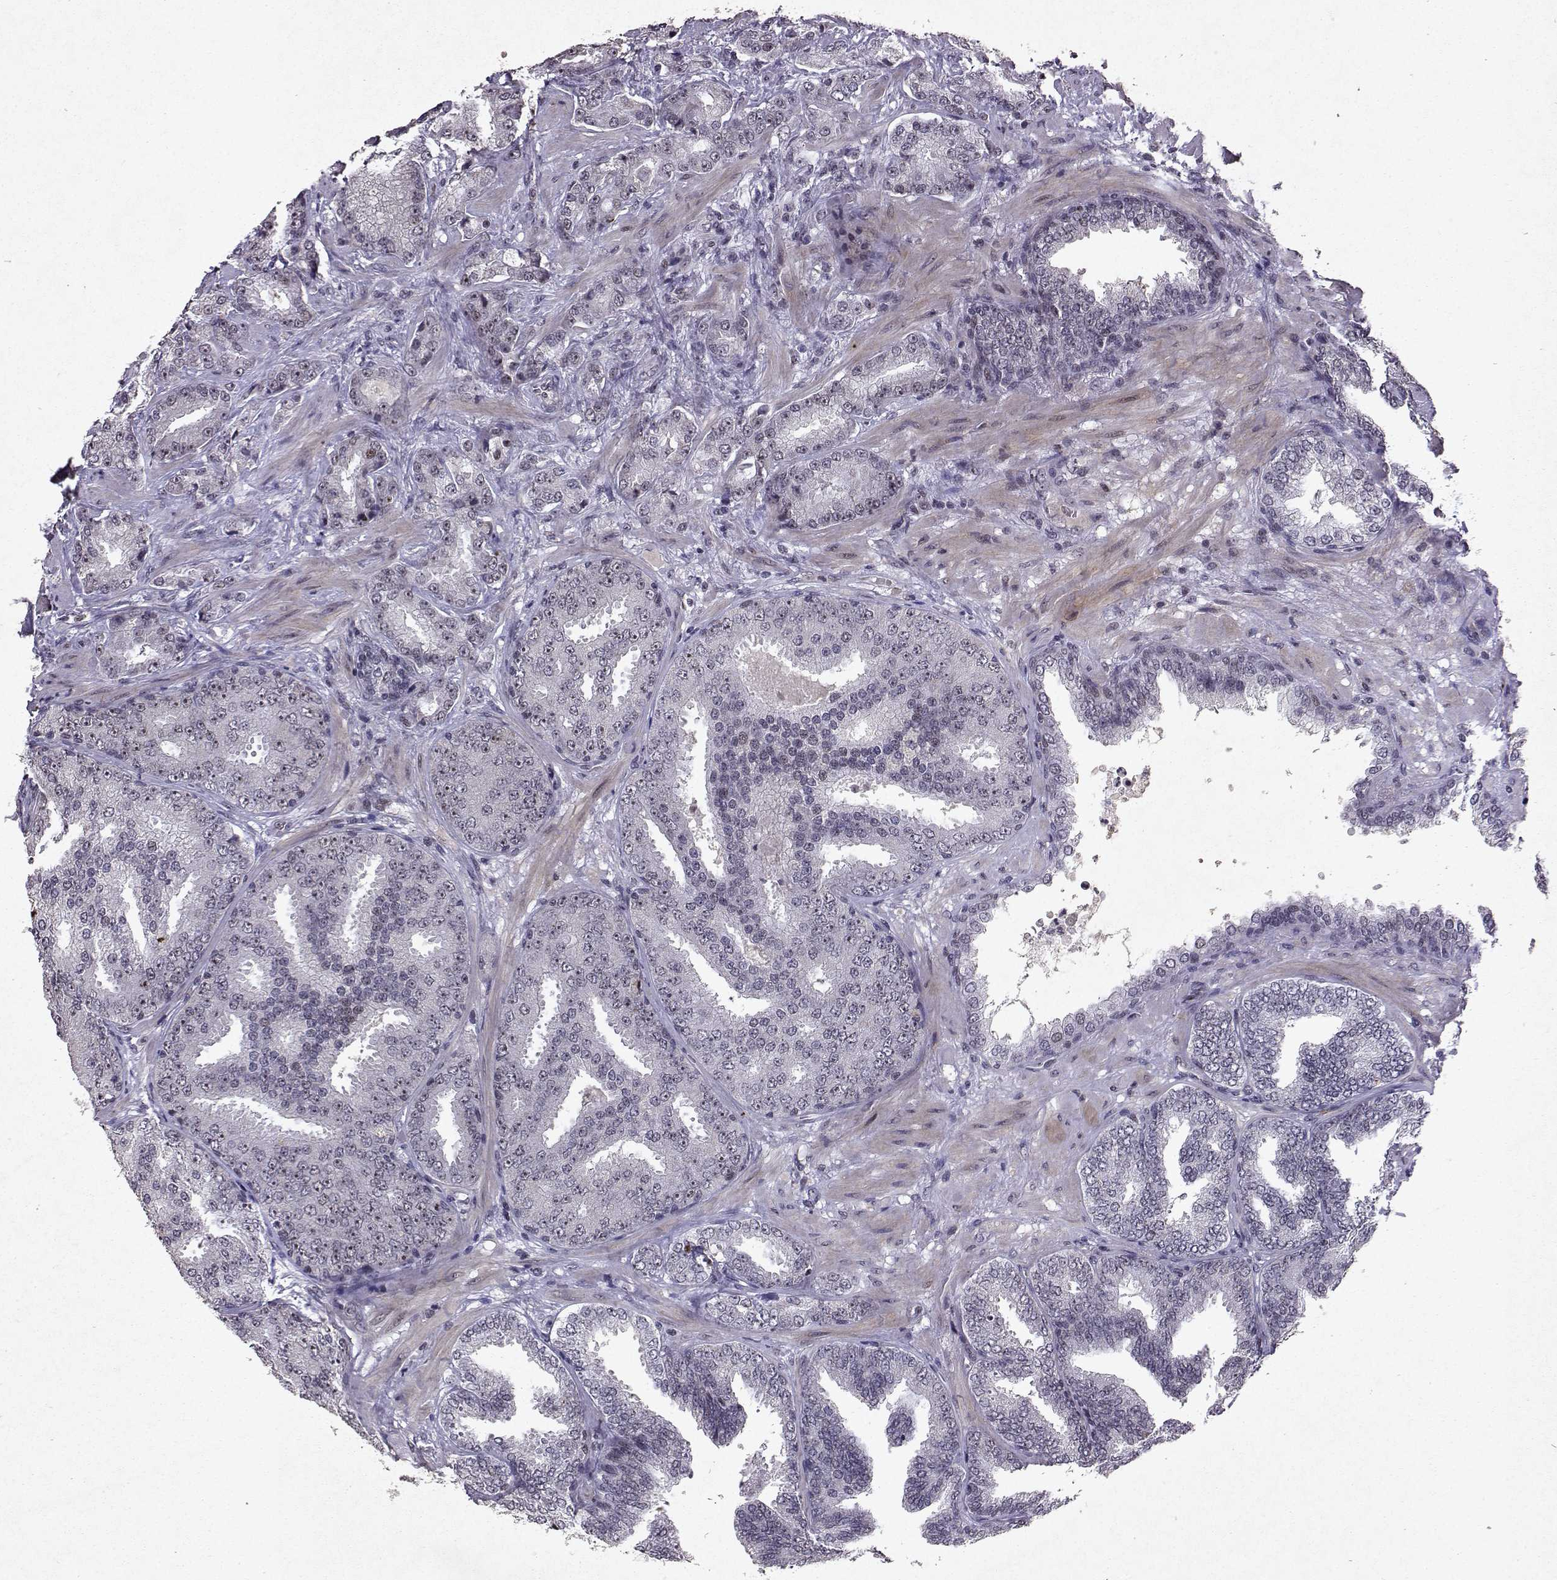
{"staining": {"intensity": "weak", "quantity": "25%-75%", "location": "nuclear"}, "tissue": "prostate cancer", "cell_type": "Tumor cells", "image_type": "cancer", "snomed": [{"axis": "morphology", "description": "Adenocarcinoma, Low grade"}, {"axis": "topography", "description": "Prostate"}], "caption": "This micrograph displays immunohistochemistry staining of human prostate cancer (low-grade adenocarcinoma), with low weak nuclear positivity in about 25%-75% of tumor cells.", "gene": "DDX56", "patient": {"sex": "male", "age": 68}}